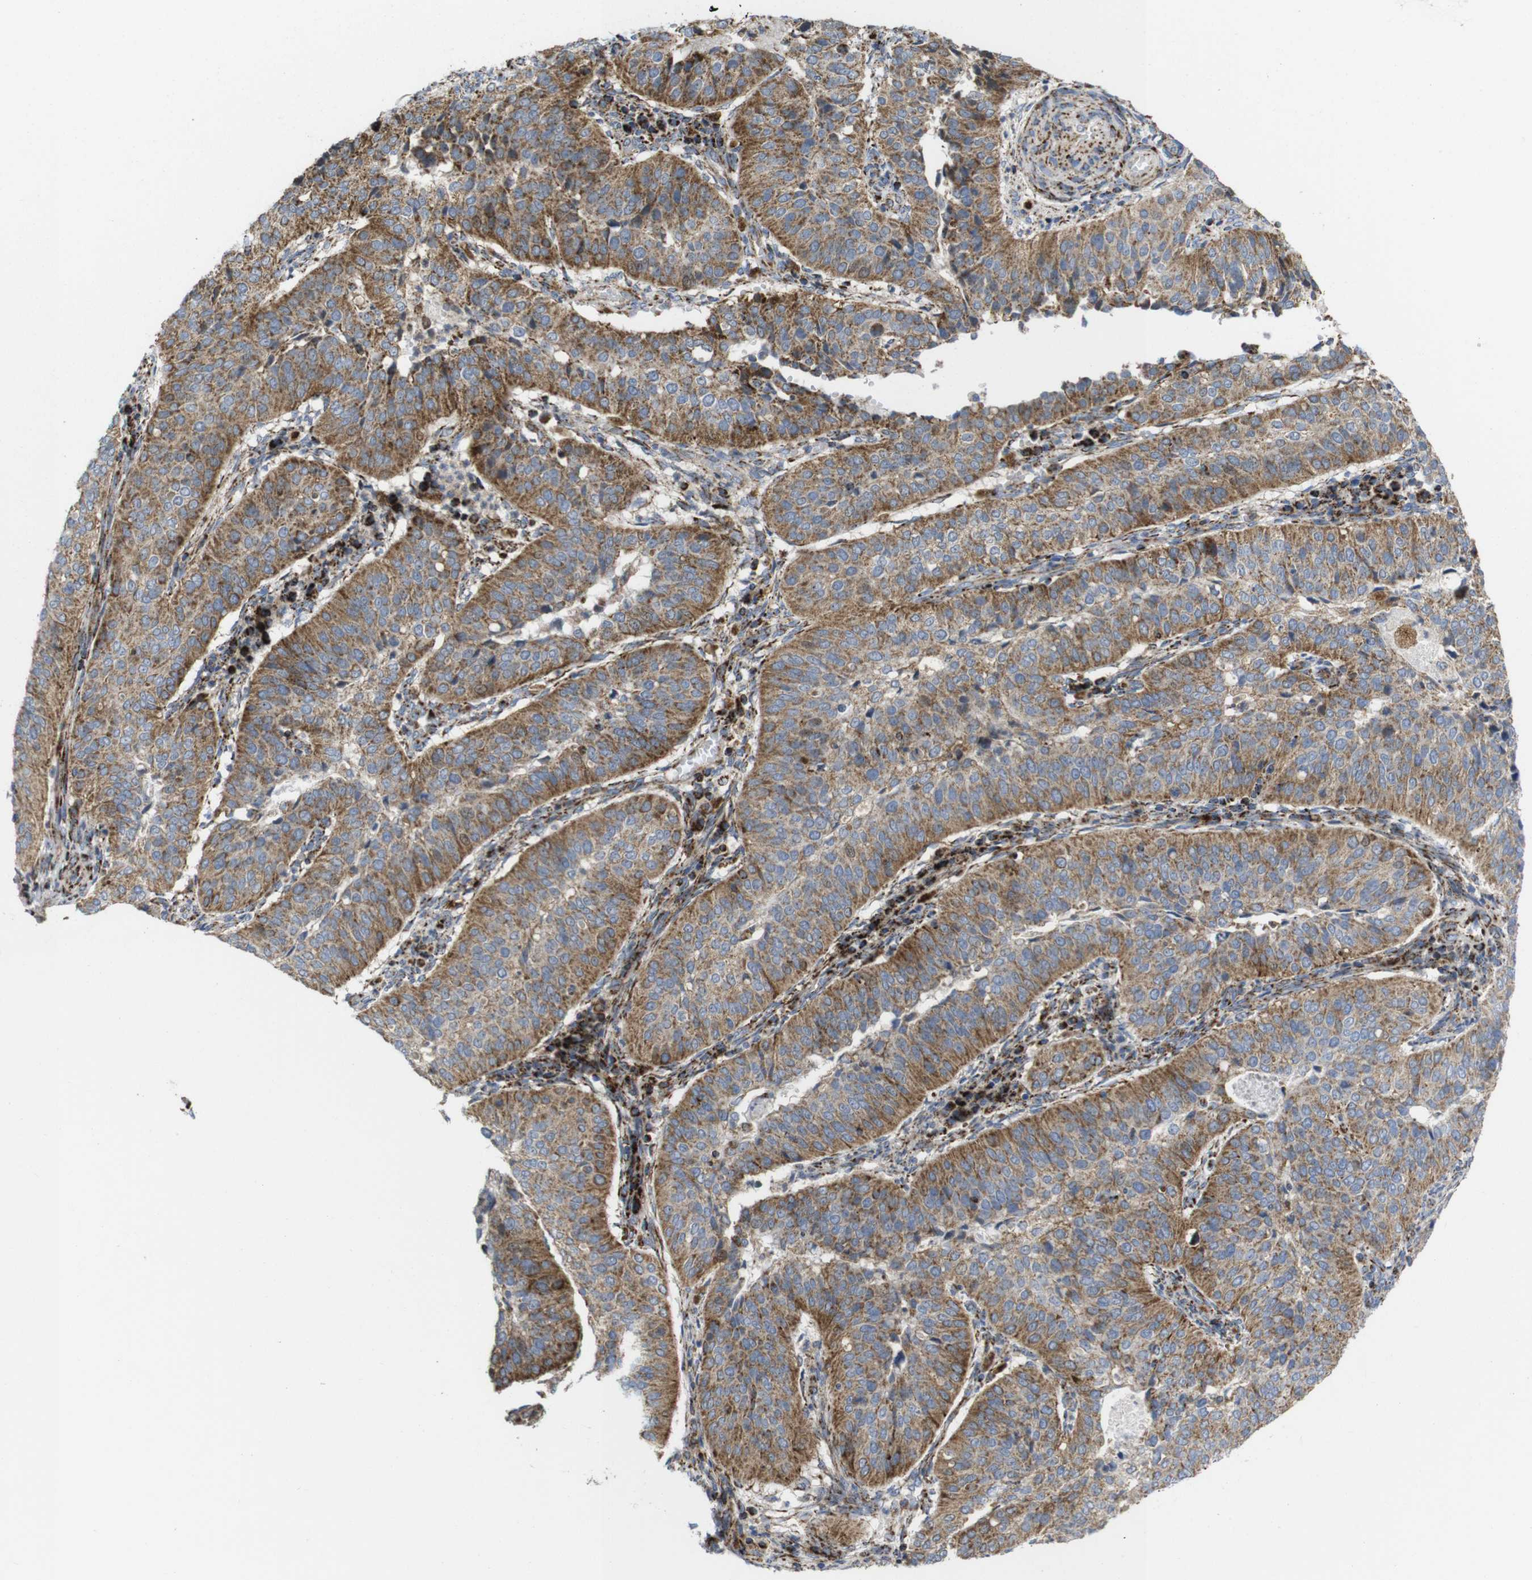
{"staining": {"intensity": "moderate", "quantity": ">75%", "location": "cytoplasmic/membranous"}, "tissue": "cervical cancer", "cell_type": "Tumor cells", "image_type": "cancer", "snomed": [{"axis": "morphology", "description": "Normal tissue, NOS"}, {"axis": "morphology", "description": "Squamous cell carcinoma, NOS"}, {"axis": "topography", "description": "Cervix"}], "caption": "IHC micrograph of human cervical cancer stained for a protein (brown), which demonstrates medium levels of moderate cytoplasmic/membranous expression in about >75% of tumor cells.", "gene": "TMEM192", "patient": {"sex": "female", "age": 39}}